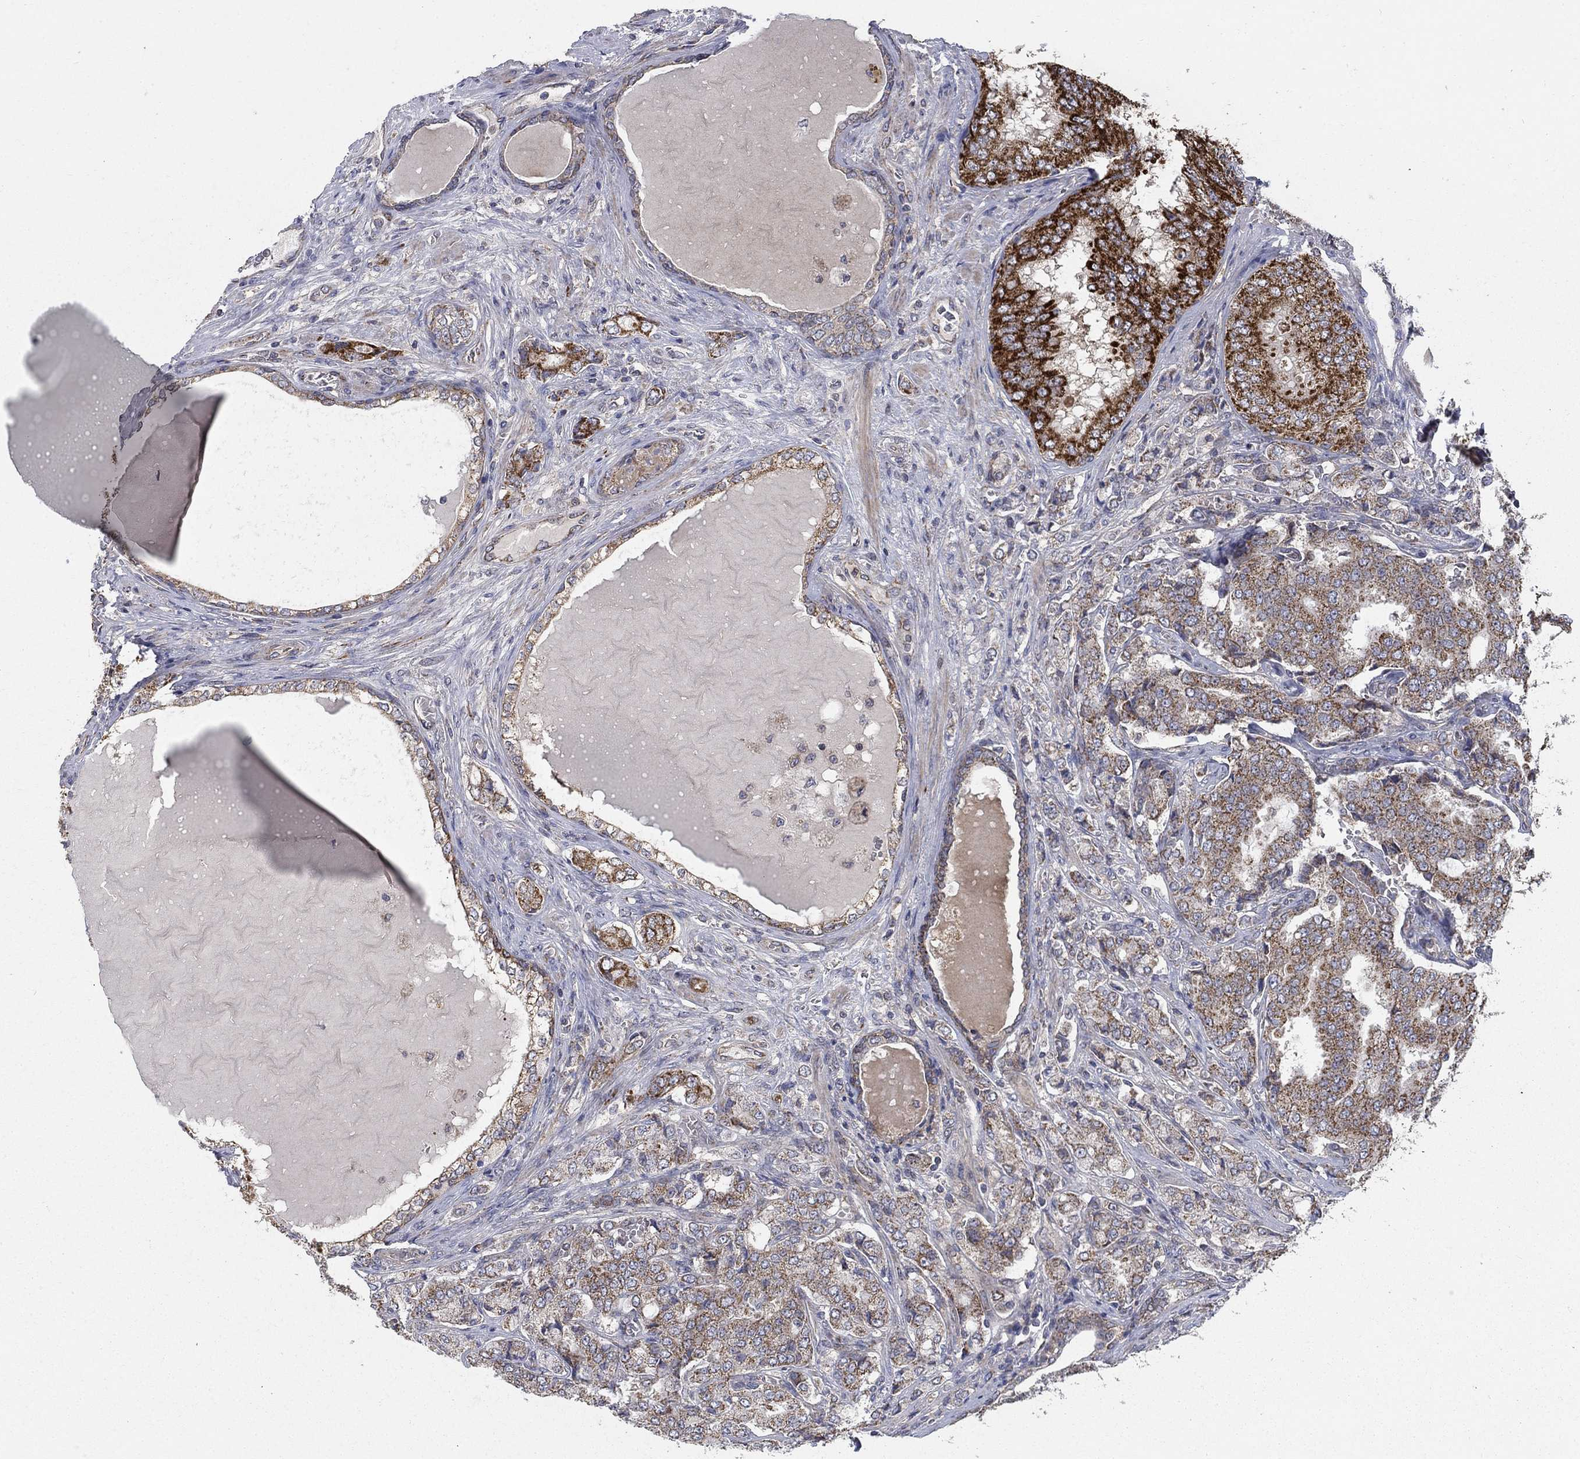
{"staining": {"intensity": "moderate", "quantity": ">75%", "location": "cytoplasmic/membranous"}, "tissue": "prostate cancer", "cell_type": "Tumor cells", "image_type": "cancer", "snomed": [{"axis": "morphology", "description": "Adenocarcinoma, NOS"}, {"axis": "topography", "description": "Prostate"}], "caption": "A photomicrograph of human prostate adenocarcinoma stained for a protein displays moderate cytoplasmic/membranous brown staining in tumor cells.", "gene": "NME7", "patient": {"sex": "male", "age": 65}}